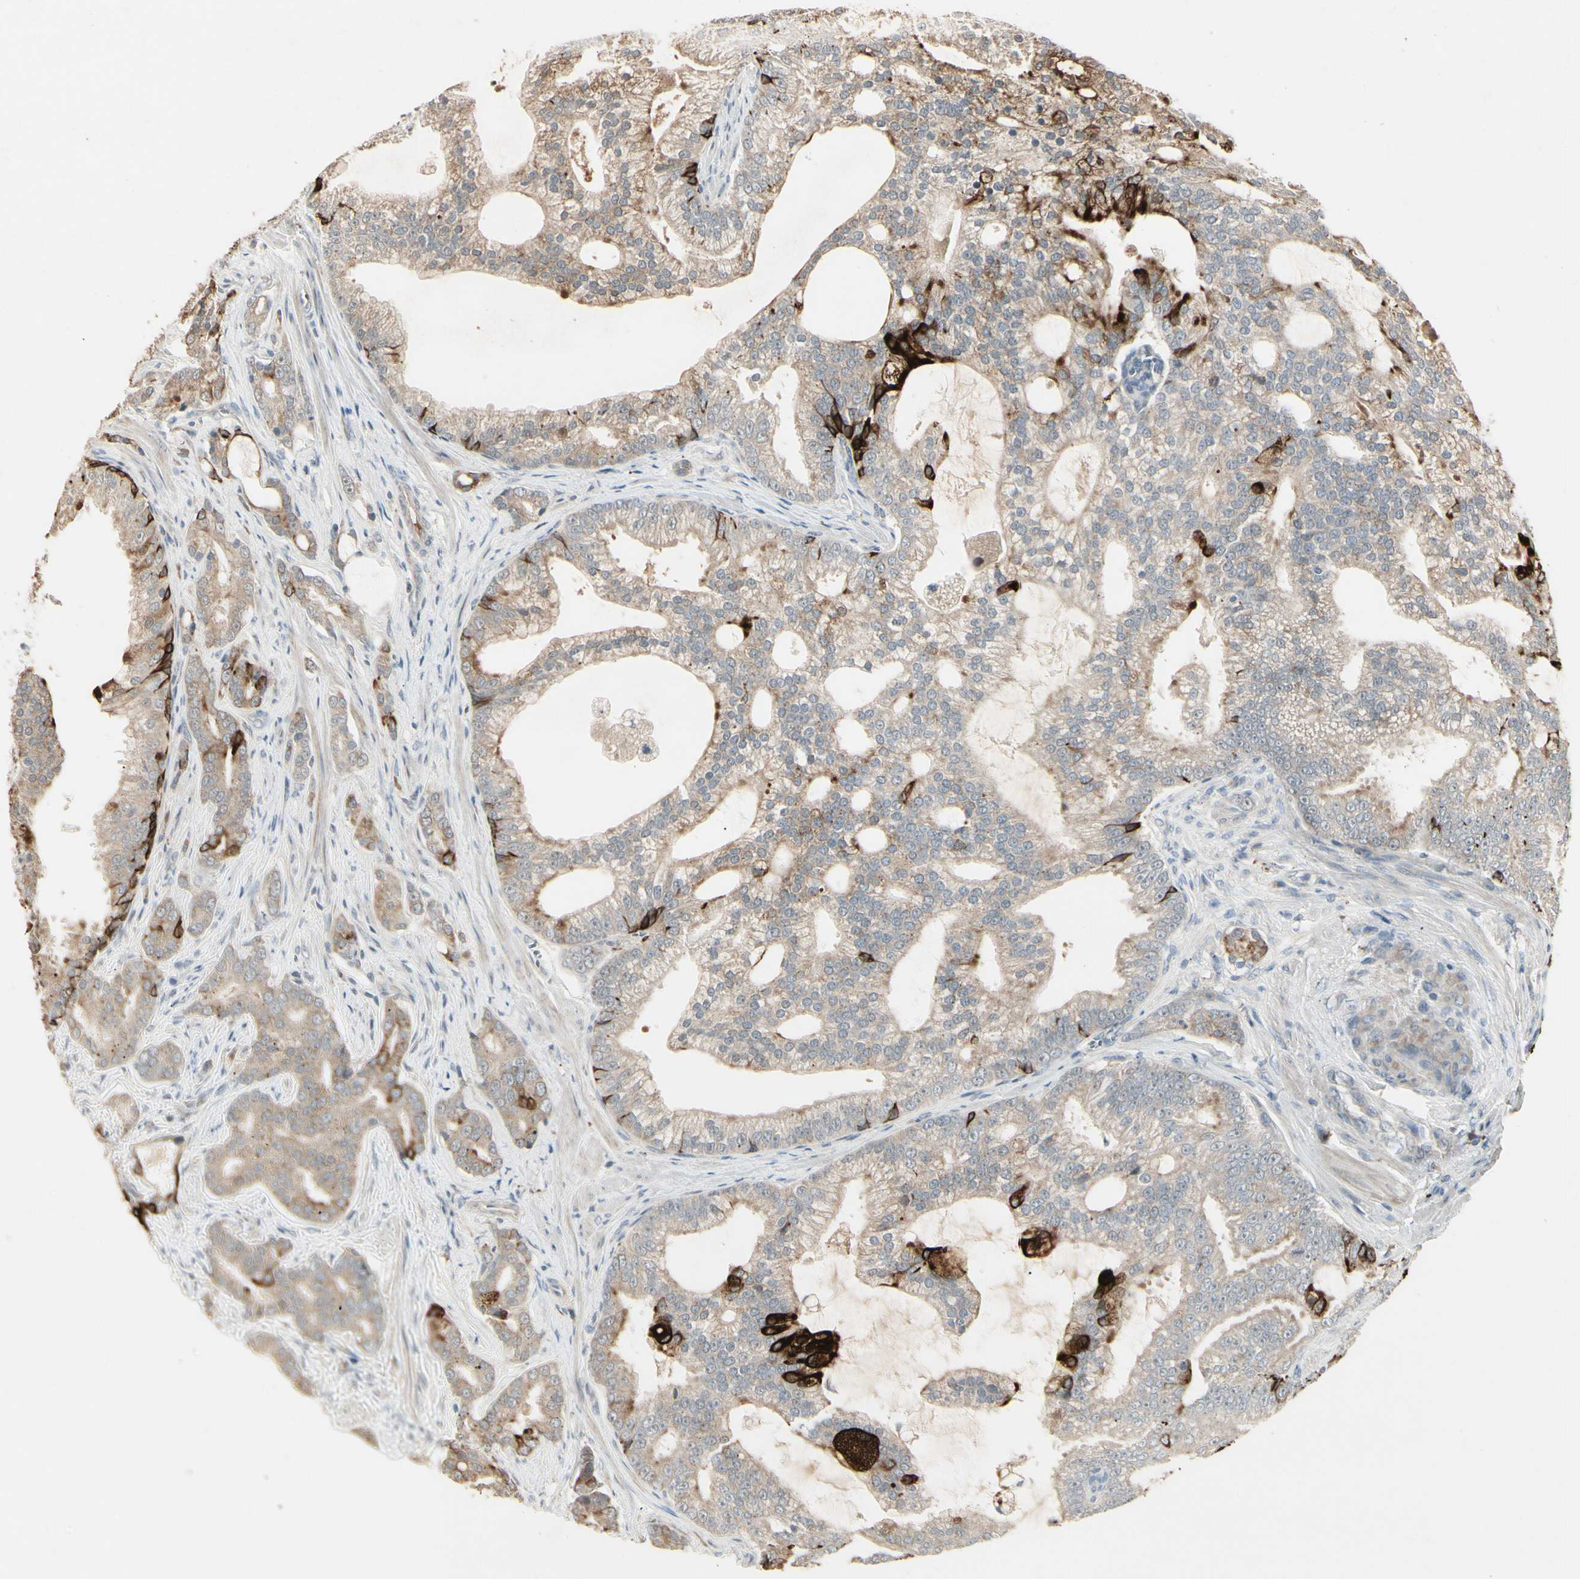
{"staining": {"intensity": "moderate", "quantity": ">75%", "location": "cytoplasmic/membranous"}, "tissue": "prostate cancer", "cell_type": "Tumor cells", "image_type": "cancer", "snomed": [{"axis": "morphology", "description": "Adenocarcinoma, Low grade"}, {"axis": "topography", "description": "Prostate"}], "caption": "This is an image of immunohistochemistry (IHC) staining of adenocarcinoma (low-grade) (prostate), which shows moderate staining in the cytoplasmic/membranous of tumor cells.", "gene": "SKIL", "patient": {"sex": "male", "age": 58}}